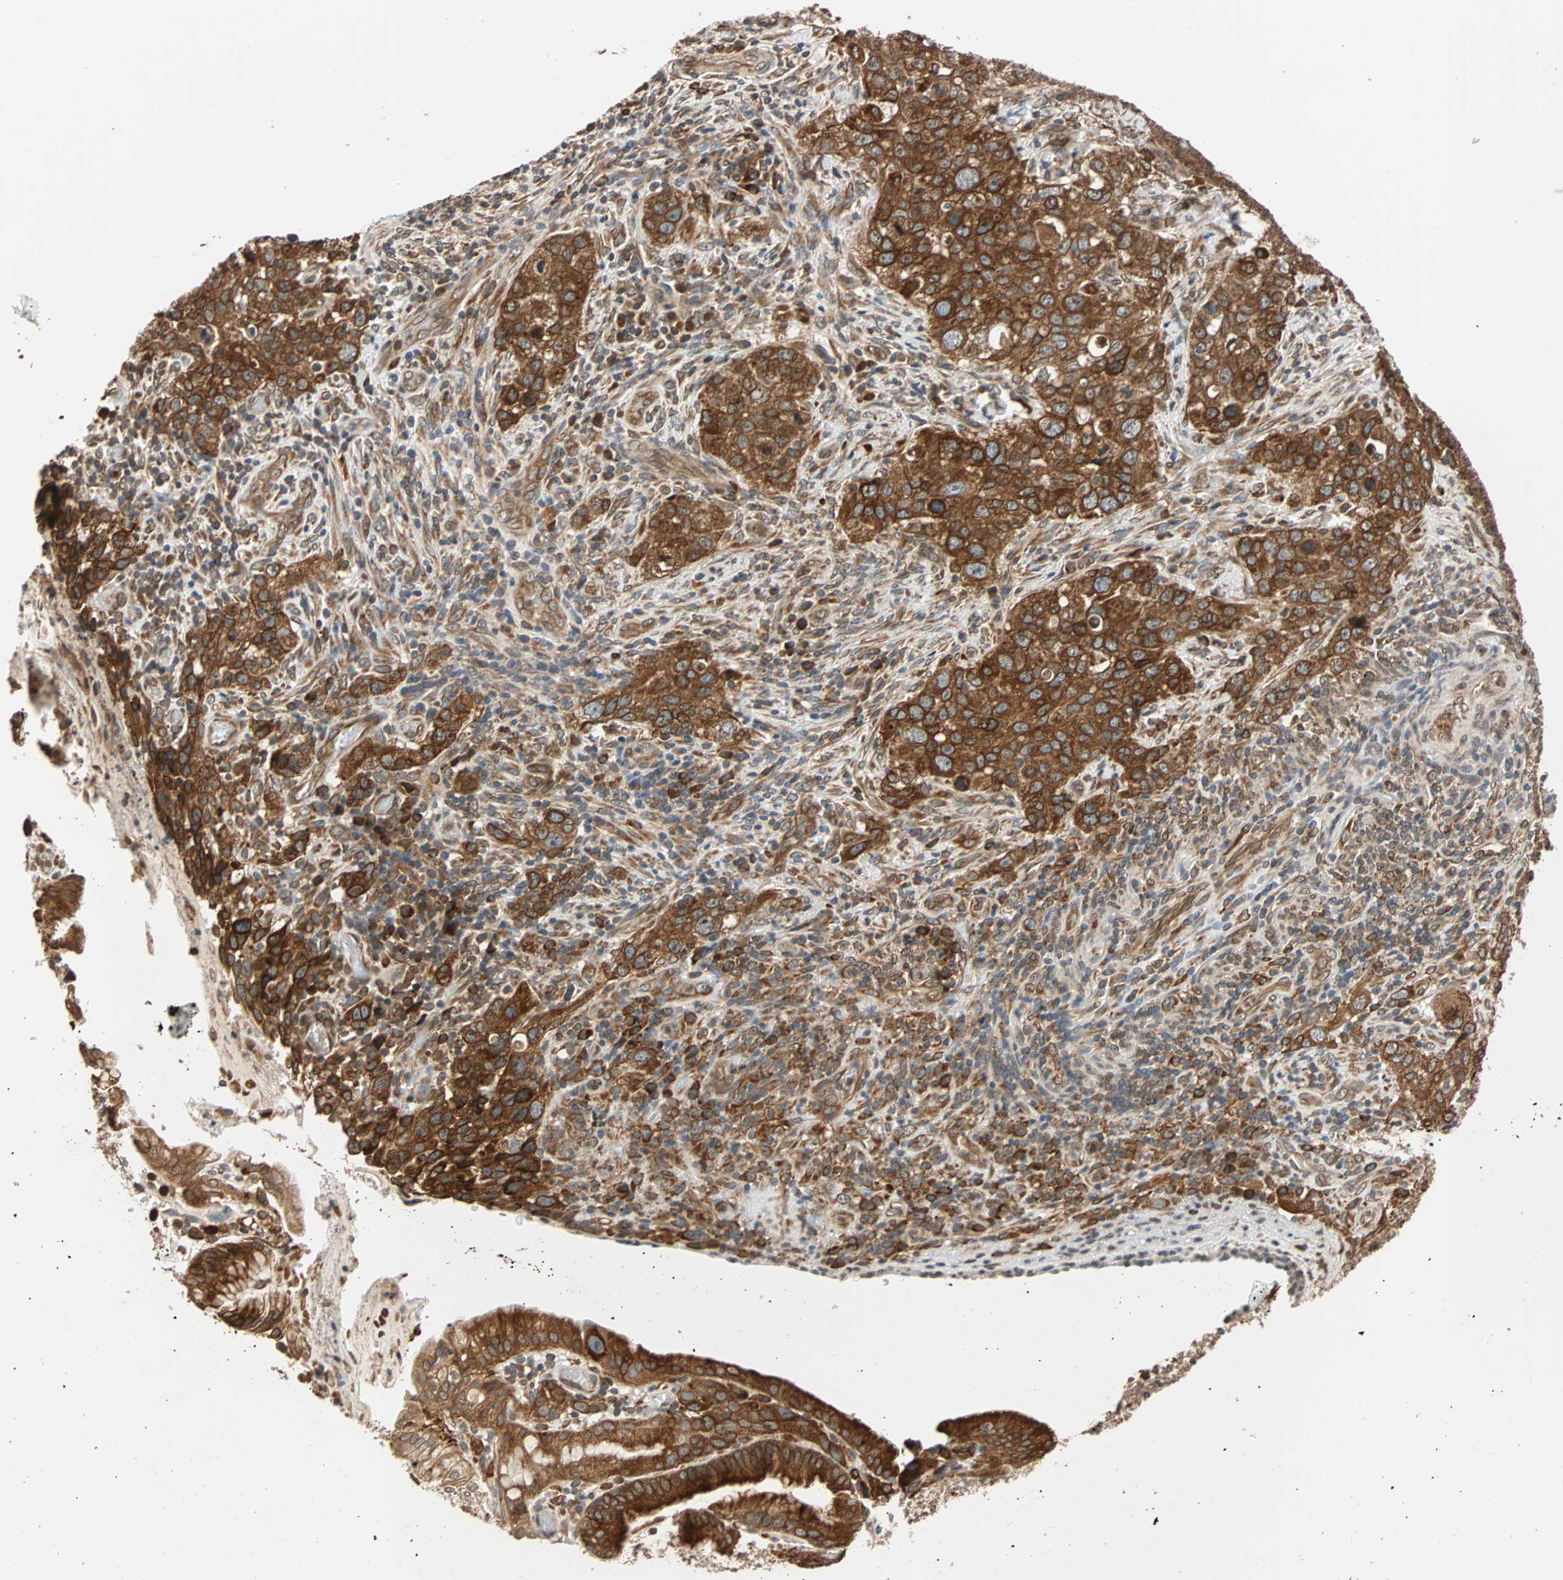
{"staining": {"intensity": "strong", "quantity": ">75%", "location": "cytoplasmic/membranous"}, "tissue": "stomach cancer", "cell_type": "Tumor cells", "image_type": "cancer", "snomed": [{"axis": "morphology", "description": "Normal tissue, NOS"}, {"axis": "morphology", "description": "Adenocarcinoma, NOS"}, {"axis": "topography", "description": "Stomach"}], "caption": "The photomicrograph exhibits immunohistochemical staining of stomach adenocarcinoma. There is strong cytoplasmic/membranous positivity is present in about >75% of tumor cells. The protein is stained brown, and the nuclei are stained in blue (DAB IHC with brightfield microscopy, high magnification).", "gene": "AUP1", "patient": {"sex": "male", "age": 48}}